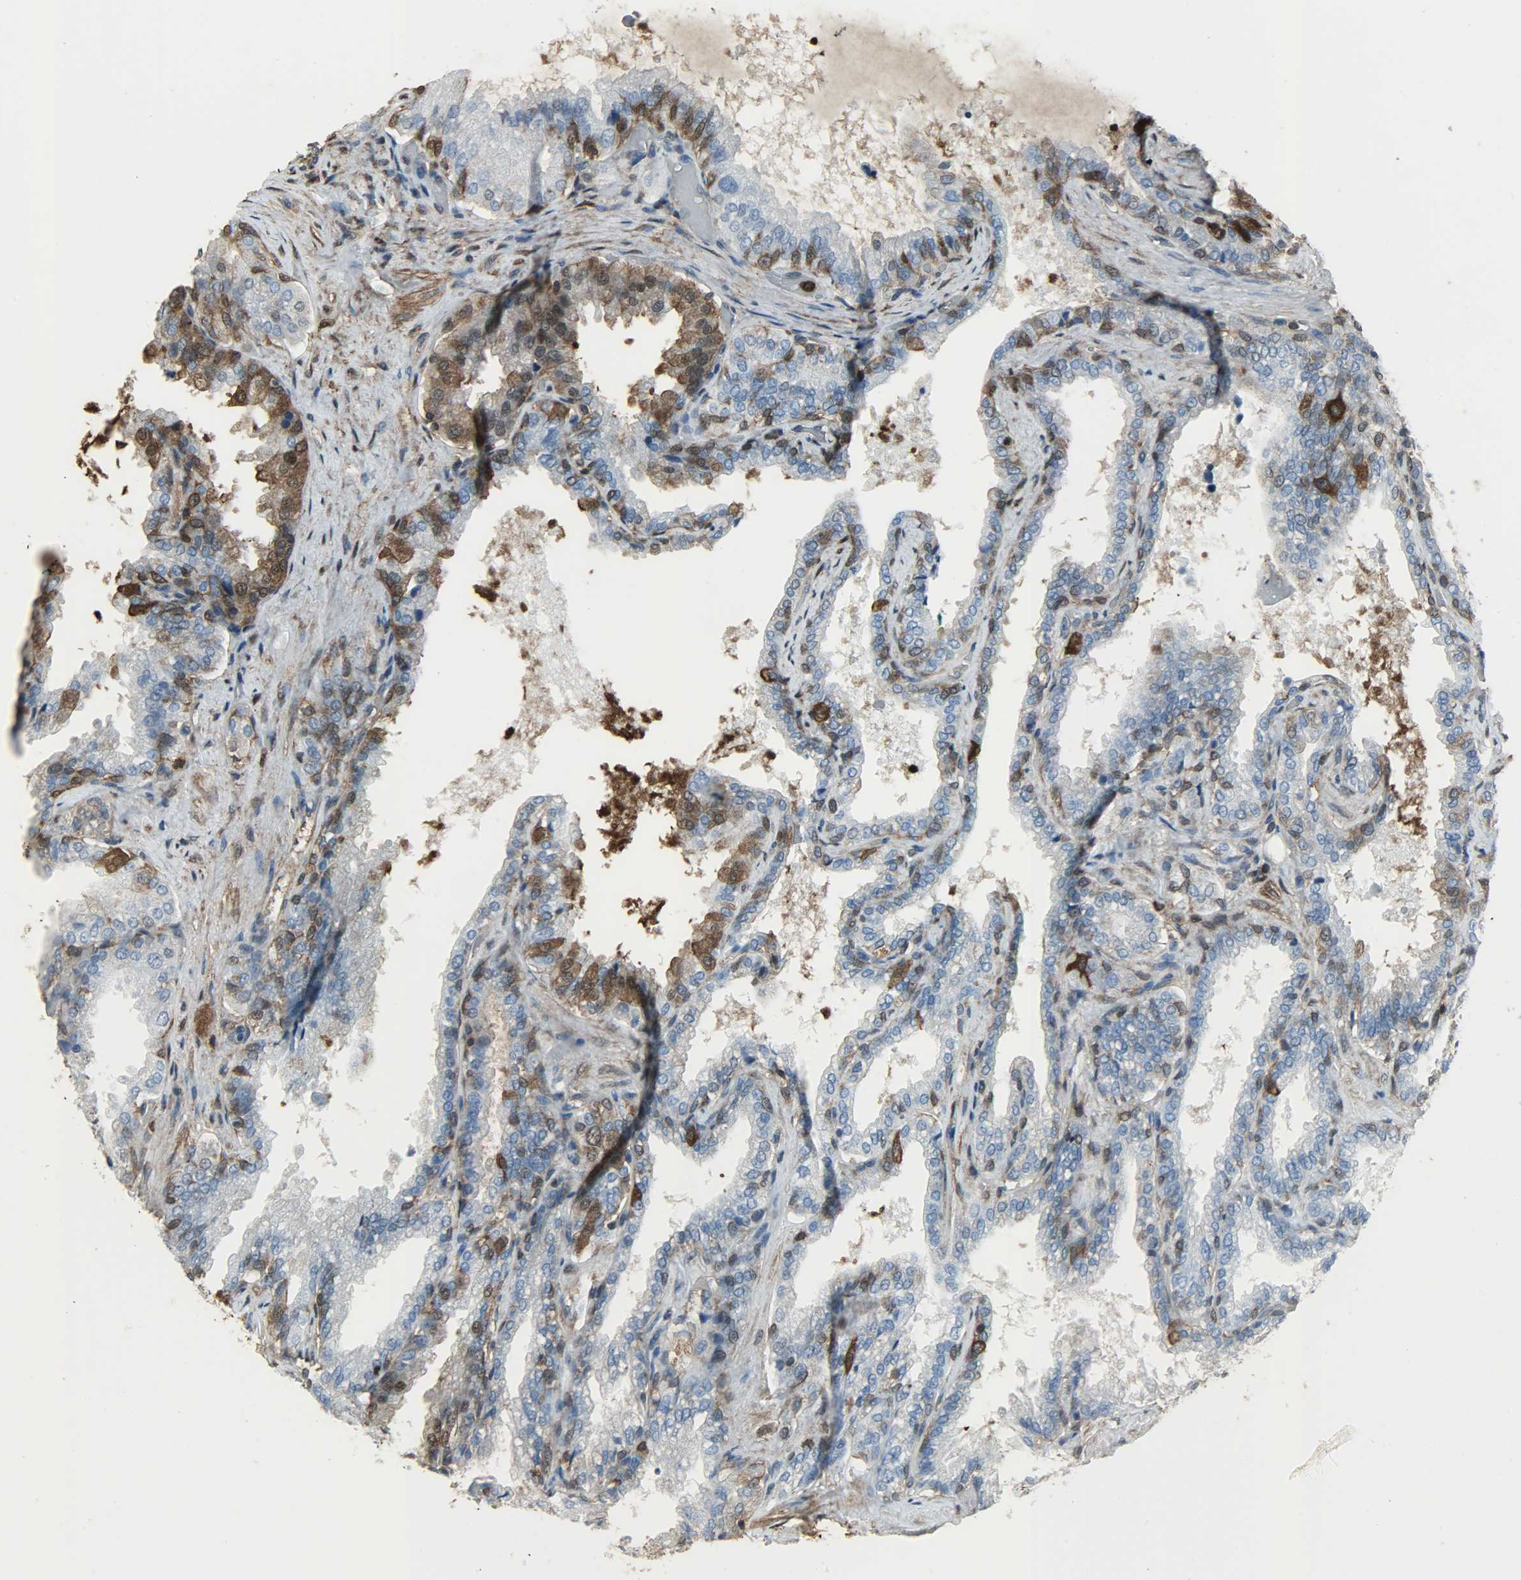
{"staining": {"intensity": "strong", "quantity": "25%-75%", "location": "cytoplasmic/membranous,nuclear"}, "tissue": "seminal vesicle", "cell_type": "Glandular cells", "image_type": "normal", "snomed": [{"axis": "morphology", "description": "Normal tissue, NOS"}, {"axis": "topography", "description": "Seminal veicle"}], "caption": "Immunohistochemistry micrograph of unremarkable seminal vesicle: human seminal vesicle stained using IHC displays high levels of strong protein expression localized specifically in the cytoplasmic/membranous,nuclear of glandular cells, appearing as a cytoplasmic/membranous,nuclear brown color.", "gene": "LDHB", "patient": {"sex": "male", "age": 46}}